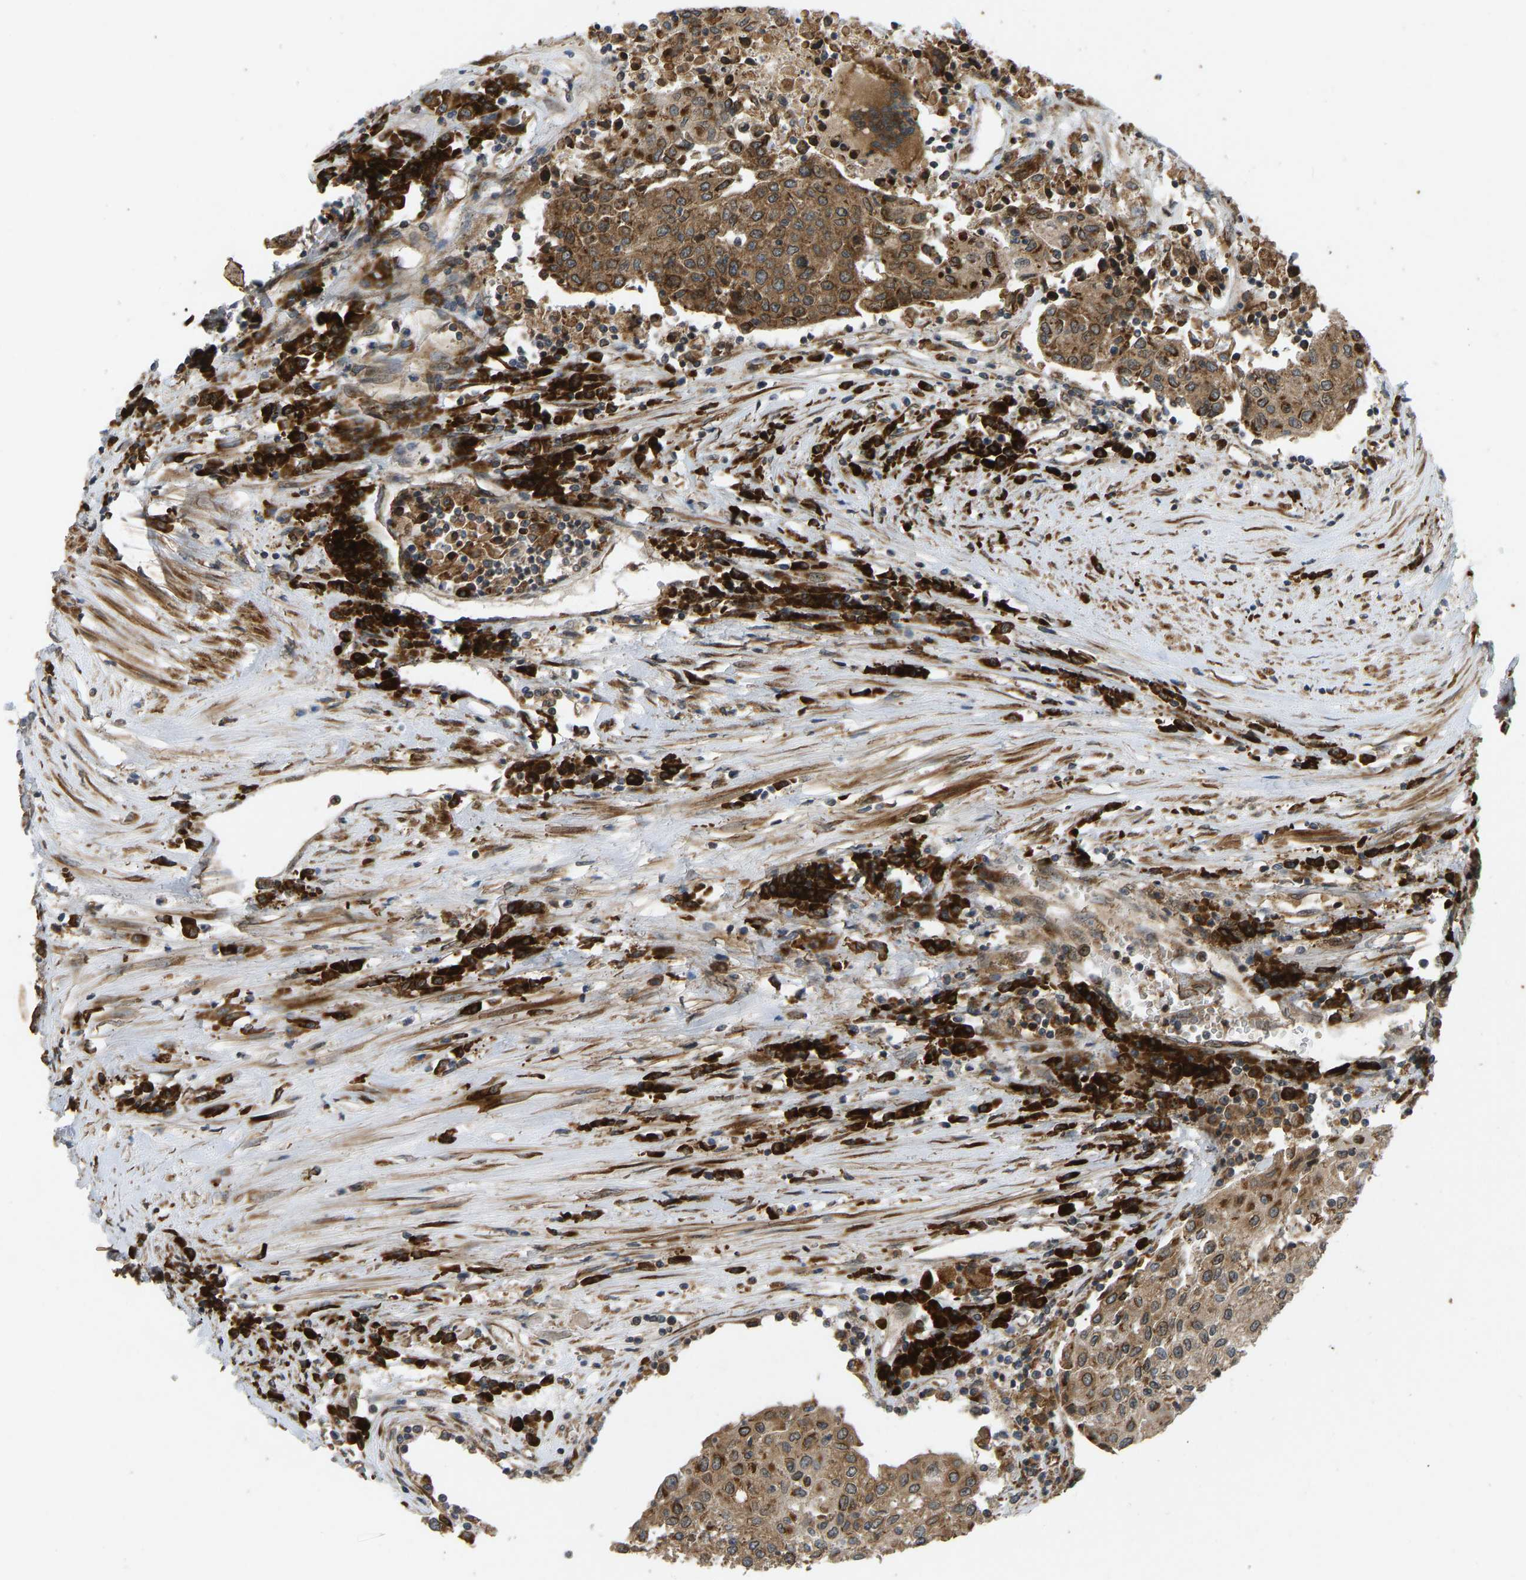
{"staining": {"intensity": "moderate", "quantity": ">75%", "location": "cytoplasmic/membranous"}, "tissue": "urothelial cancer", "cell_type": "Tumor cells", "image_type": "cancer", "snomed": [{"axis": "morphology", "description": "Urothelial carcinoma, High grade"}, {"axis": "topography", "description": "Urinary bladder"}], "caption": "Protein staining exhibits moderate cytoplasmic/membranous expression in about >75% of tumor cells in urothelial cancer. (DAB IHC with brightfield microscopy, high magnification).", "gene": "RPN2", "patient": {"sex": "female", "age": 85}}